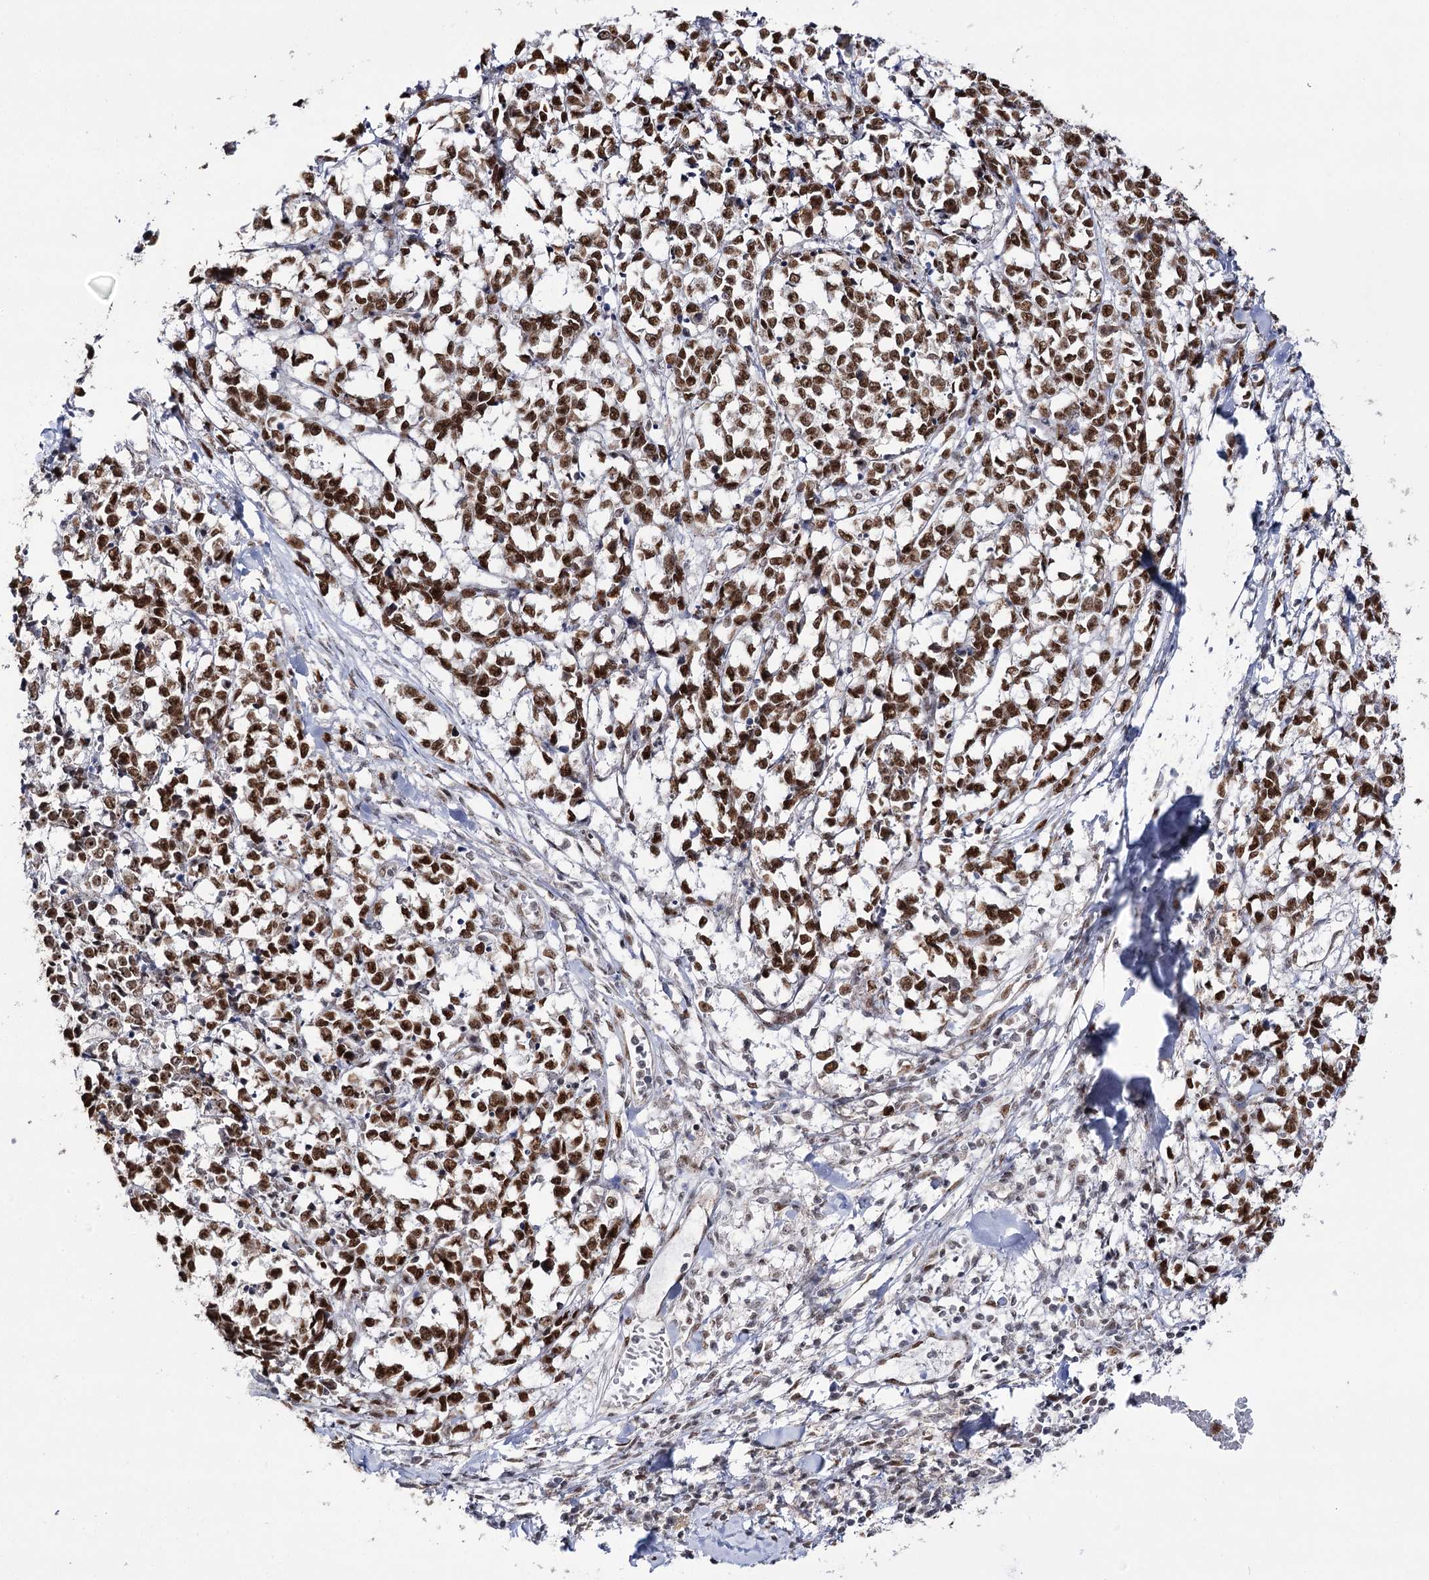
{"staining": {"intensity": "strong", "quantity": ">75%", "location": "nuclear"}, "tissue": "melanoma", "cell_type": "Tumor cells", "image_type": "cancer", "snomed": [{"axis": "morphology", "description": "Malignant melanoma, NOS"}, {"axis": "topography", "description": "Skin"}], "caption": "Immunohistochemical staining of melanoma reveals strong nuclear protein expression in approximately >75% of tumor cells.", "gene": "VGLL4", "patient": {"sex": "female", "age": 72}}